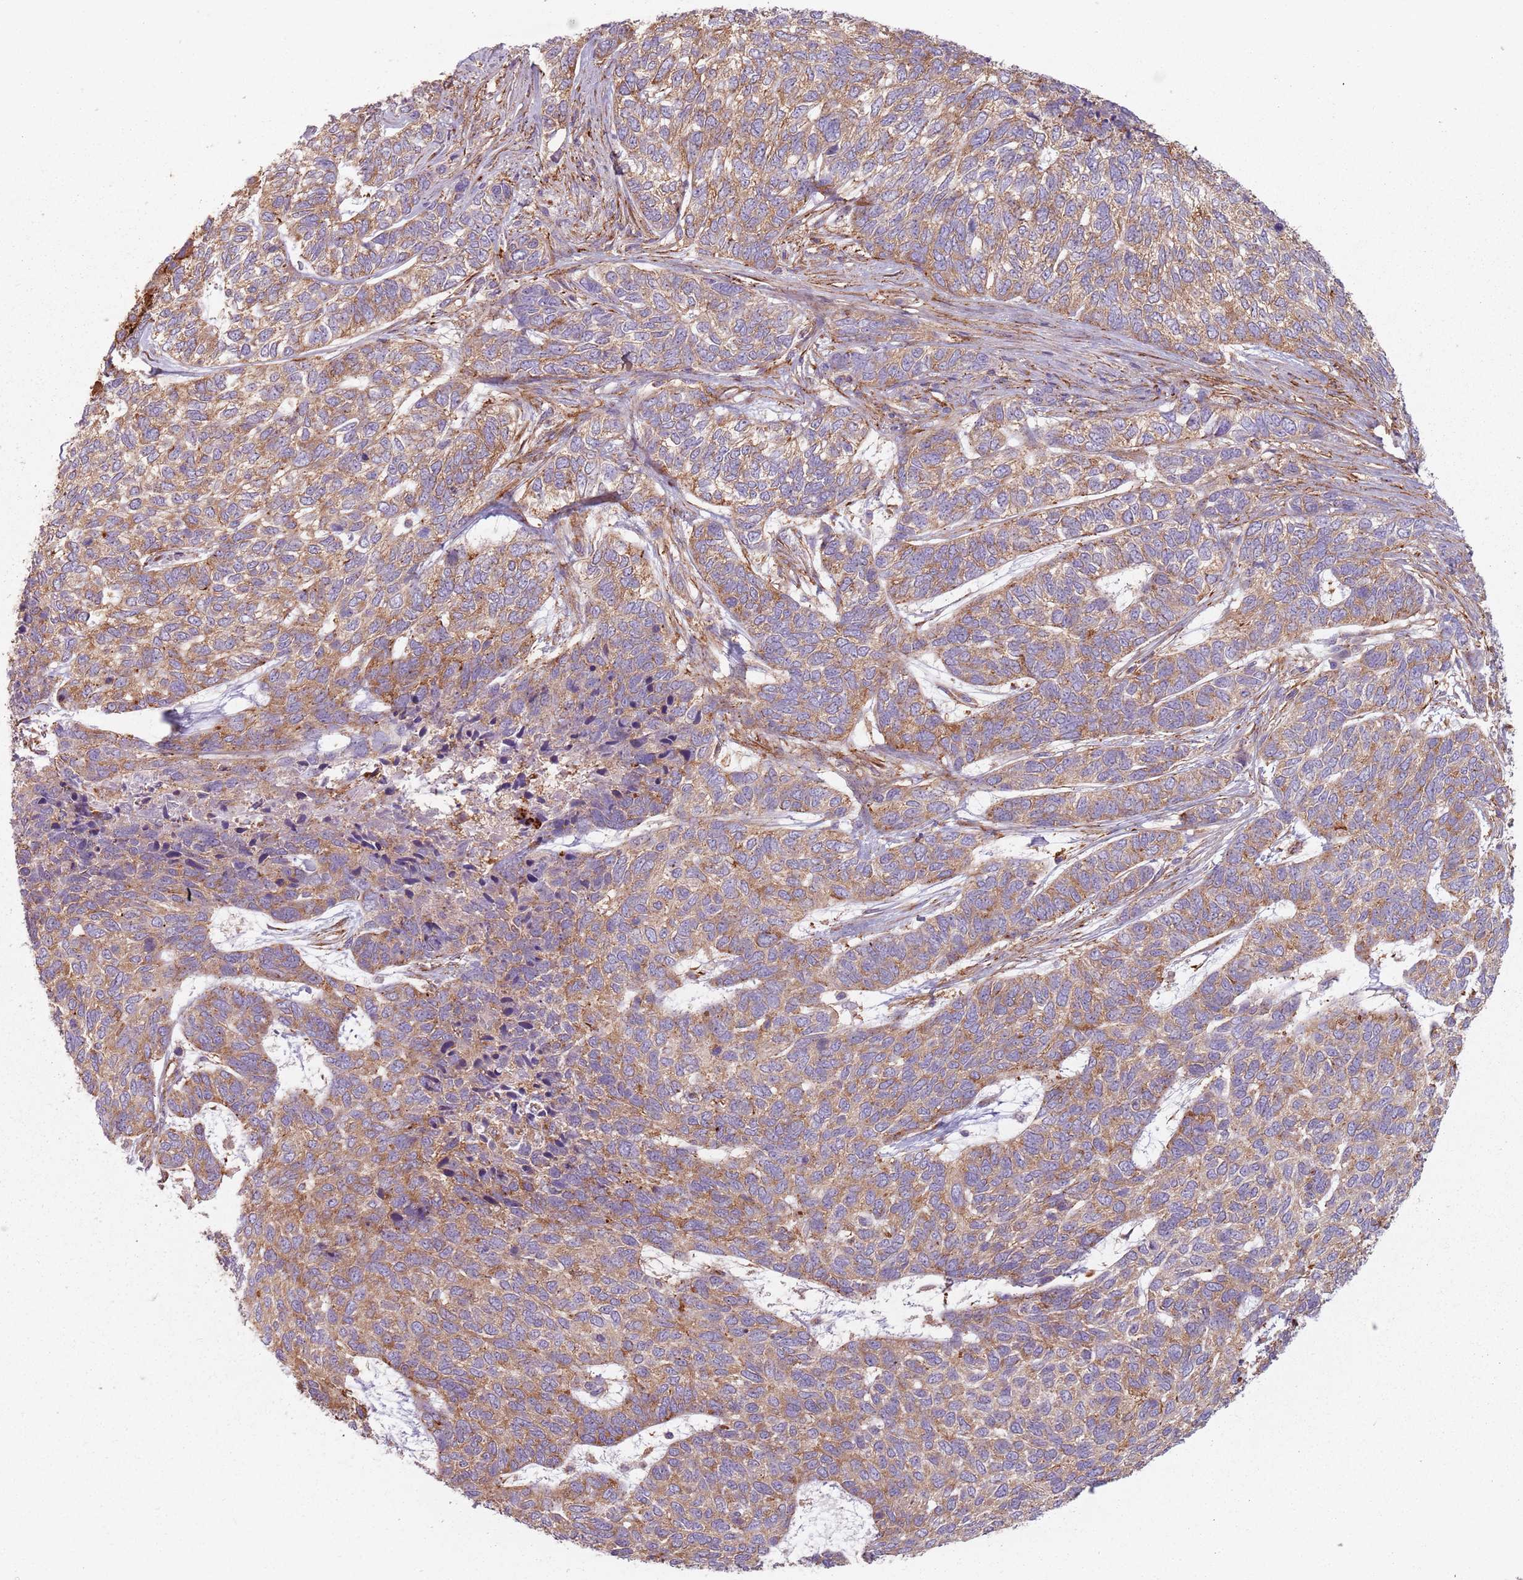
{"staining": {"intensity": "moderate", "quantity": ">75%", "location": "cytoplasmic/membranous"}, "tissue": "skin cancer", "cell_type": "Tumor cells", "image_type": "cancer", "snomed": [{"axis": "morphology", "description": "Basal cell carcinoma"}, {"axis": "topography", "description": "Skin"}], "caption": "Brown immunohistochemical staining in skin cancer (basal cell carcinoma) reveals moderate cytoplasmic/membranous positivity in approximately >75% of tumor cells.", "gene": "TPD52L2", "patient": {"sex": "female", "age": 65}}